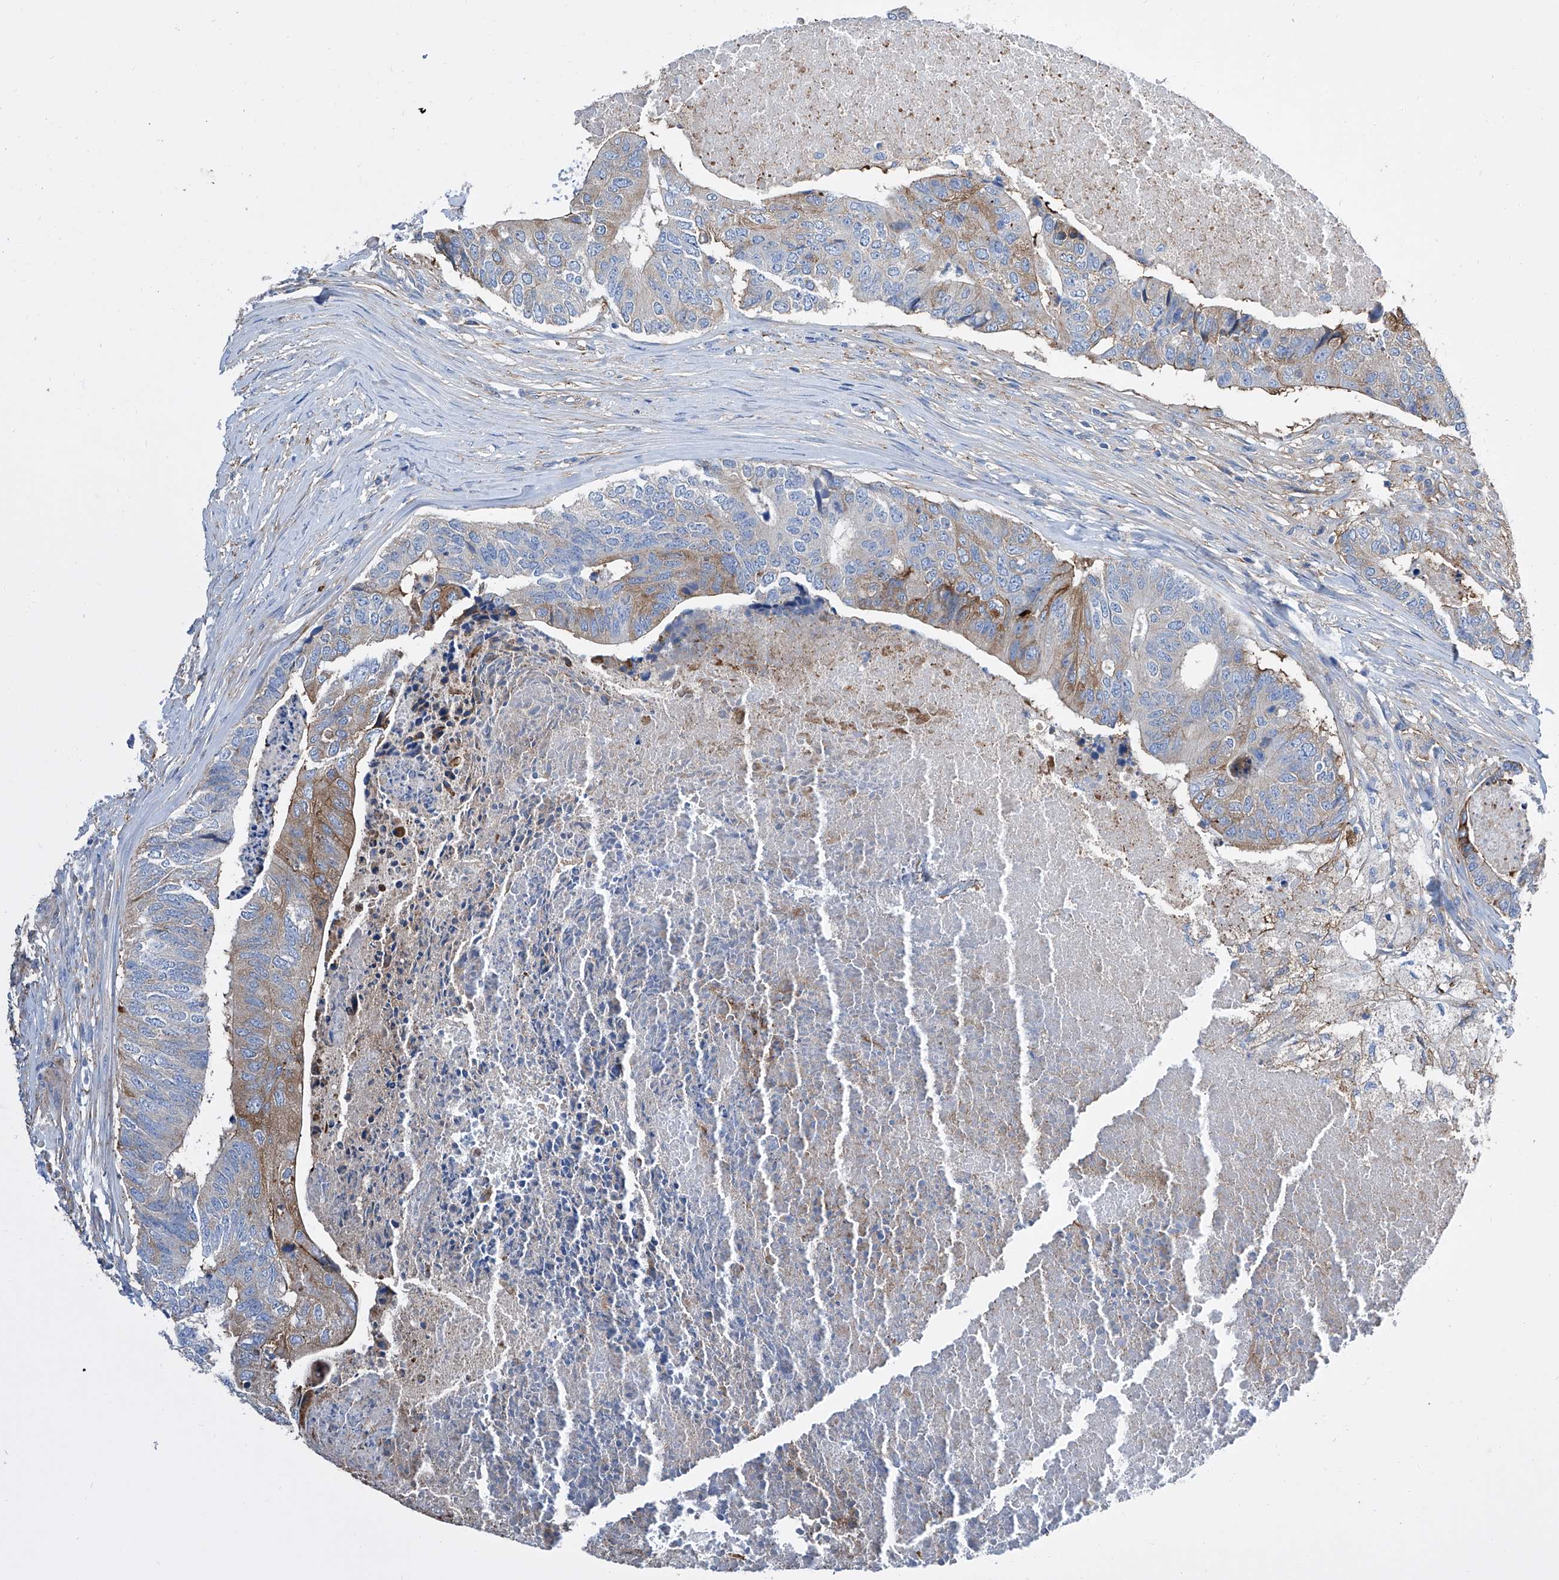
{"staining": {"intensity": "moderate", "quantity": "<25%", "location": "cytoplasmic/membranous"}, "tissue": "colorectal cancer", "cell_type": "Tumor cells", "image_type": "cancer", "snomed": [{"axis": "morphology", "description": "Adenocarcinoma, NOS"}, {"axis": "topography", "description": "Colon"}], "caption": "A high-resolution micrograph shows immunohistochemistry (IHC) staining of colorectal cancer, which shows moderate cytoplasmic/membranous positivity in approximately <25% of tumor cells. (DAB (3,3'-diaminobenzidine) = brown stain, brightfield microscopy at high magnification).", "gene": "GPT", "patient": {"sex": "female", "age": 67}}